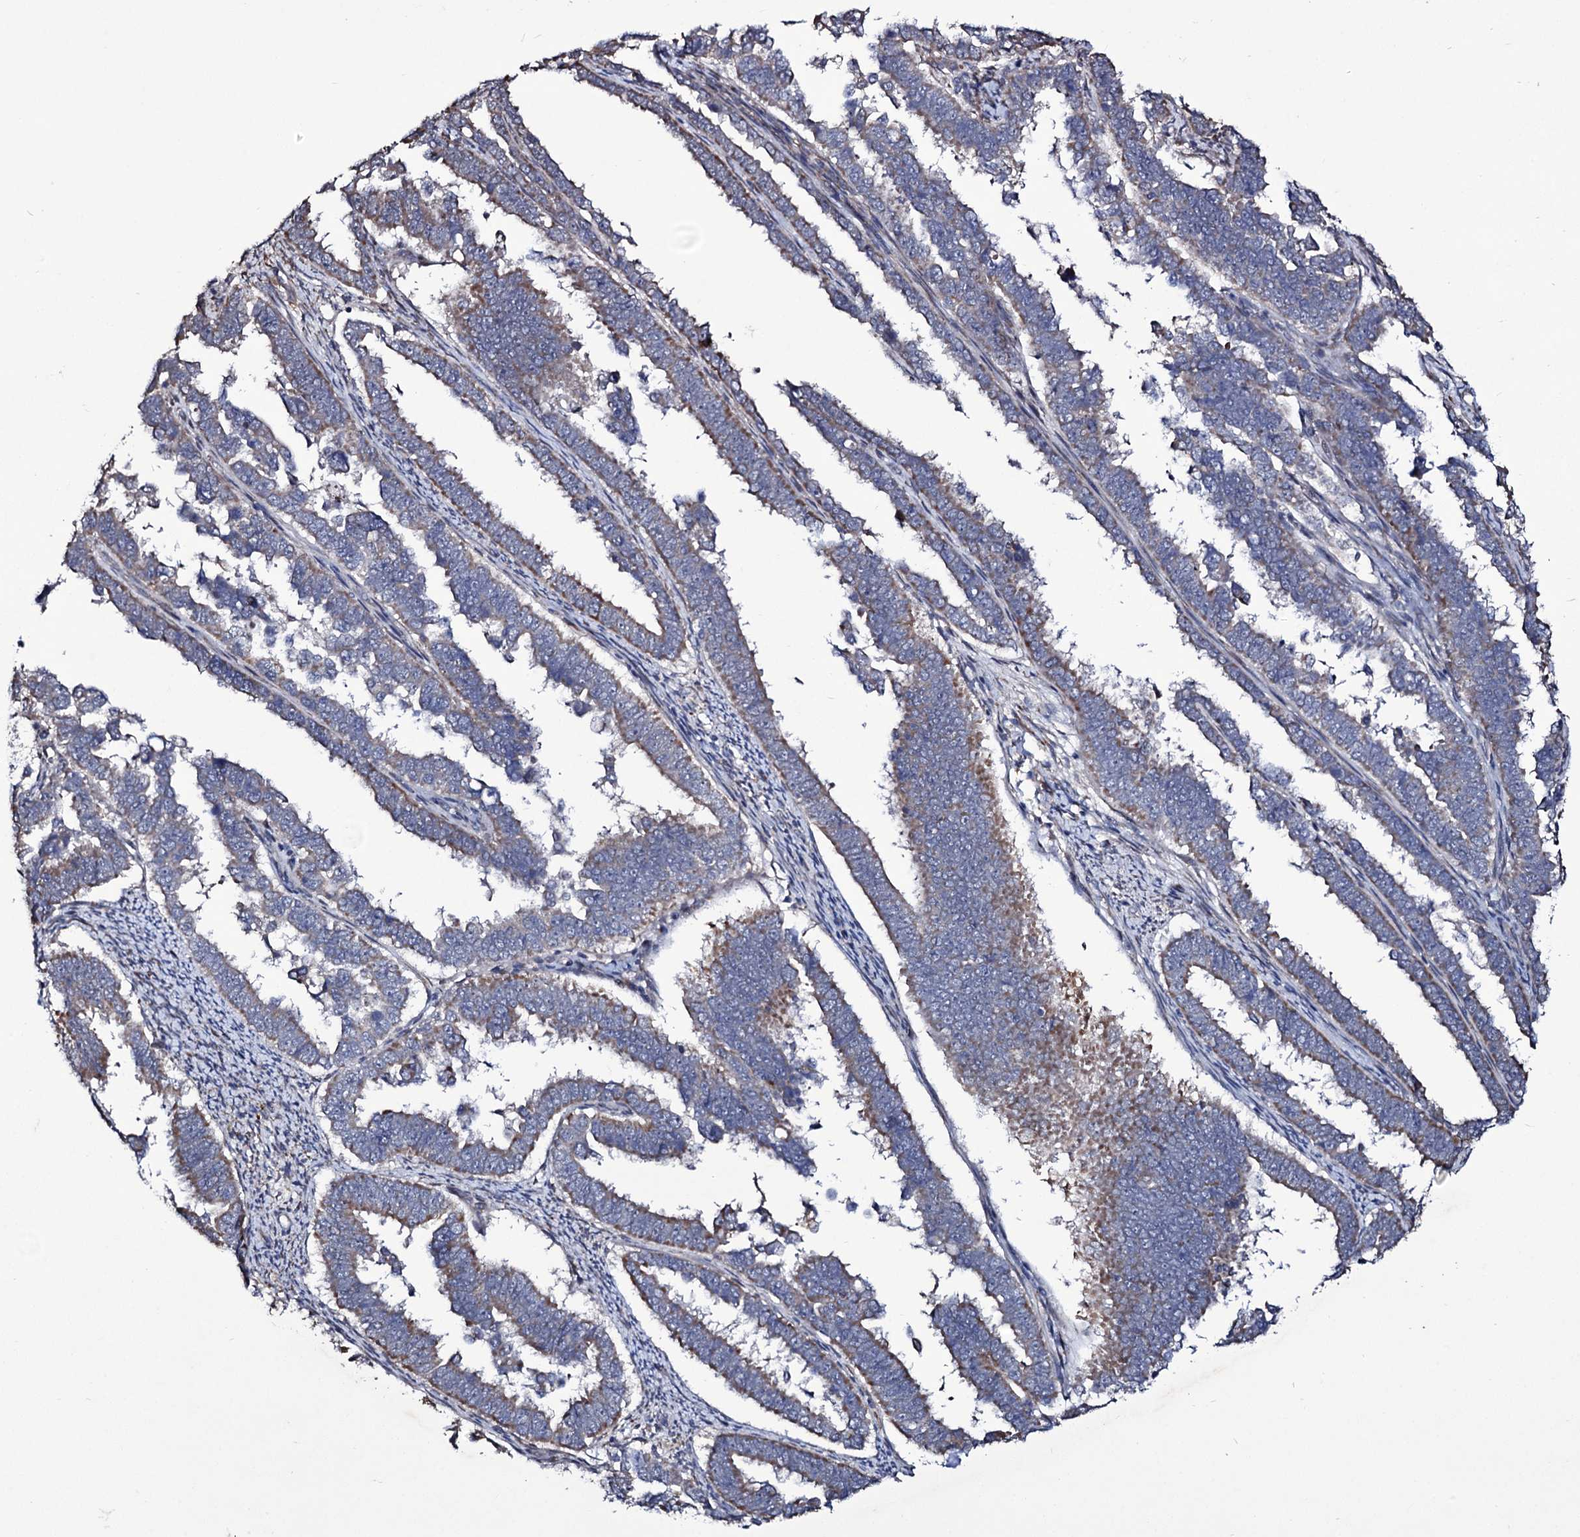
{"staining": {"intensity": "weak", "quantity": "25%-75%", "location": "cytoplasmic/membranous"}, "tissue": "endometrial cancer", "cell_type": "Tumor cells", "image_type": "cancer", "snomed": [{"axis": "morphology", "description": "Adenocarcinoma, NOS"}, {"axis": "topography", "description": "Endometrium"}], "caption": "Adenocarcinoma (endometrial) stained with immunohistochemistry displays weak cytoplasmic/membranous staining in about 25%-75% of tumor cells.", "gene": "TUBGCP5", "patient": {"sex": "female", "age": 75}}